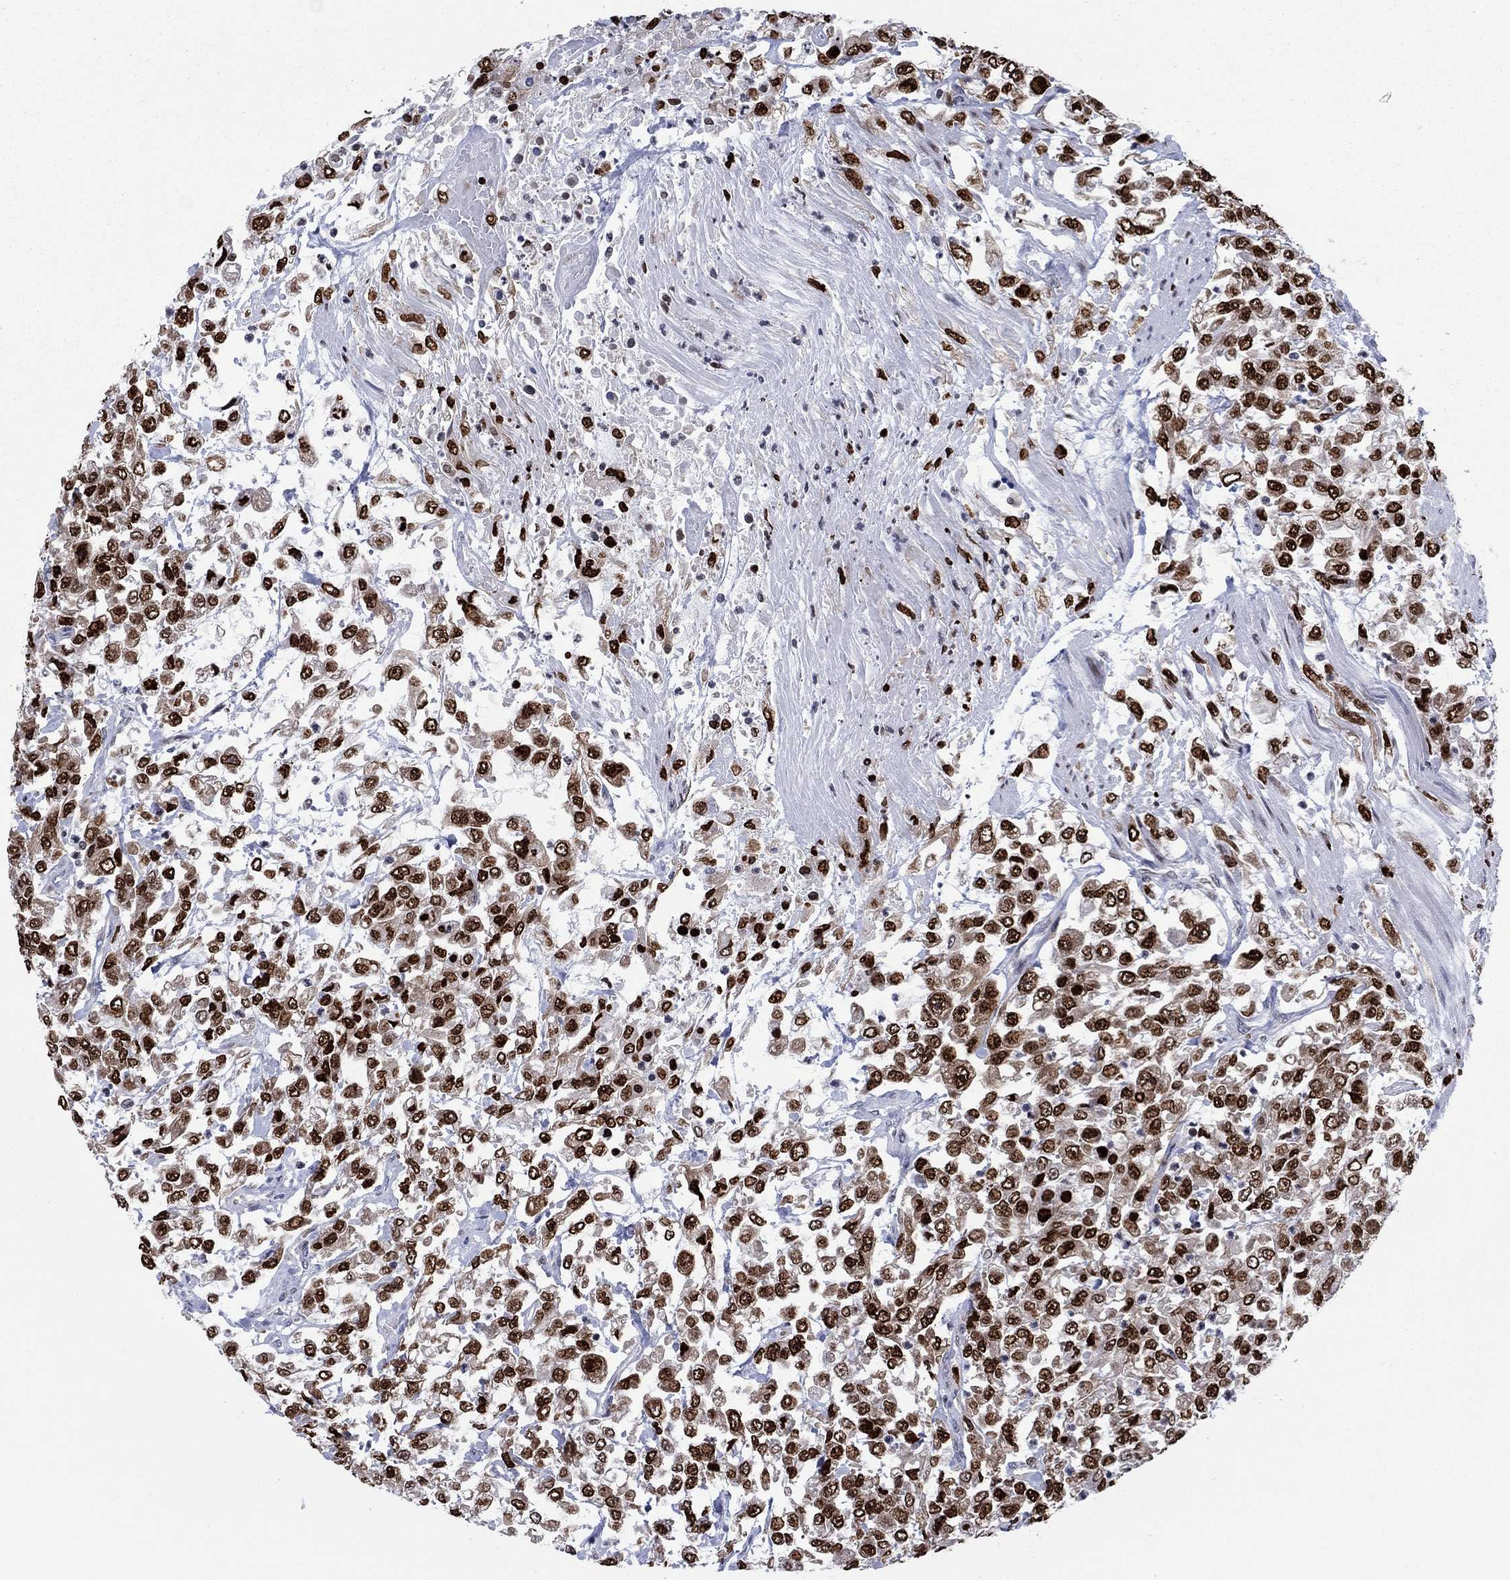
{"staining": {"intensity": "strong", "quantity": ">75%", "location": "nuclear"}, "tissue": "urothelial cancer", "cell_type": "Tumor cells", "image_type": "cancer", "snomed": [{"axis": "morphology", "description": "Urothelial carcinoma, High grade"}, {"axis": "topography", "description": "Urinary bladder"}], "caption": "Protein expression analysis of human urothelial cancer reveals strong nuclear staining in about >75% of tumor cells.", "gene": "HMGA1", "patient": {"sex": "male", "age": 46}}